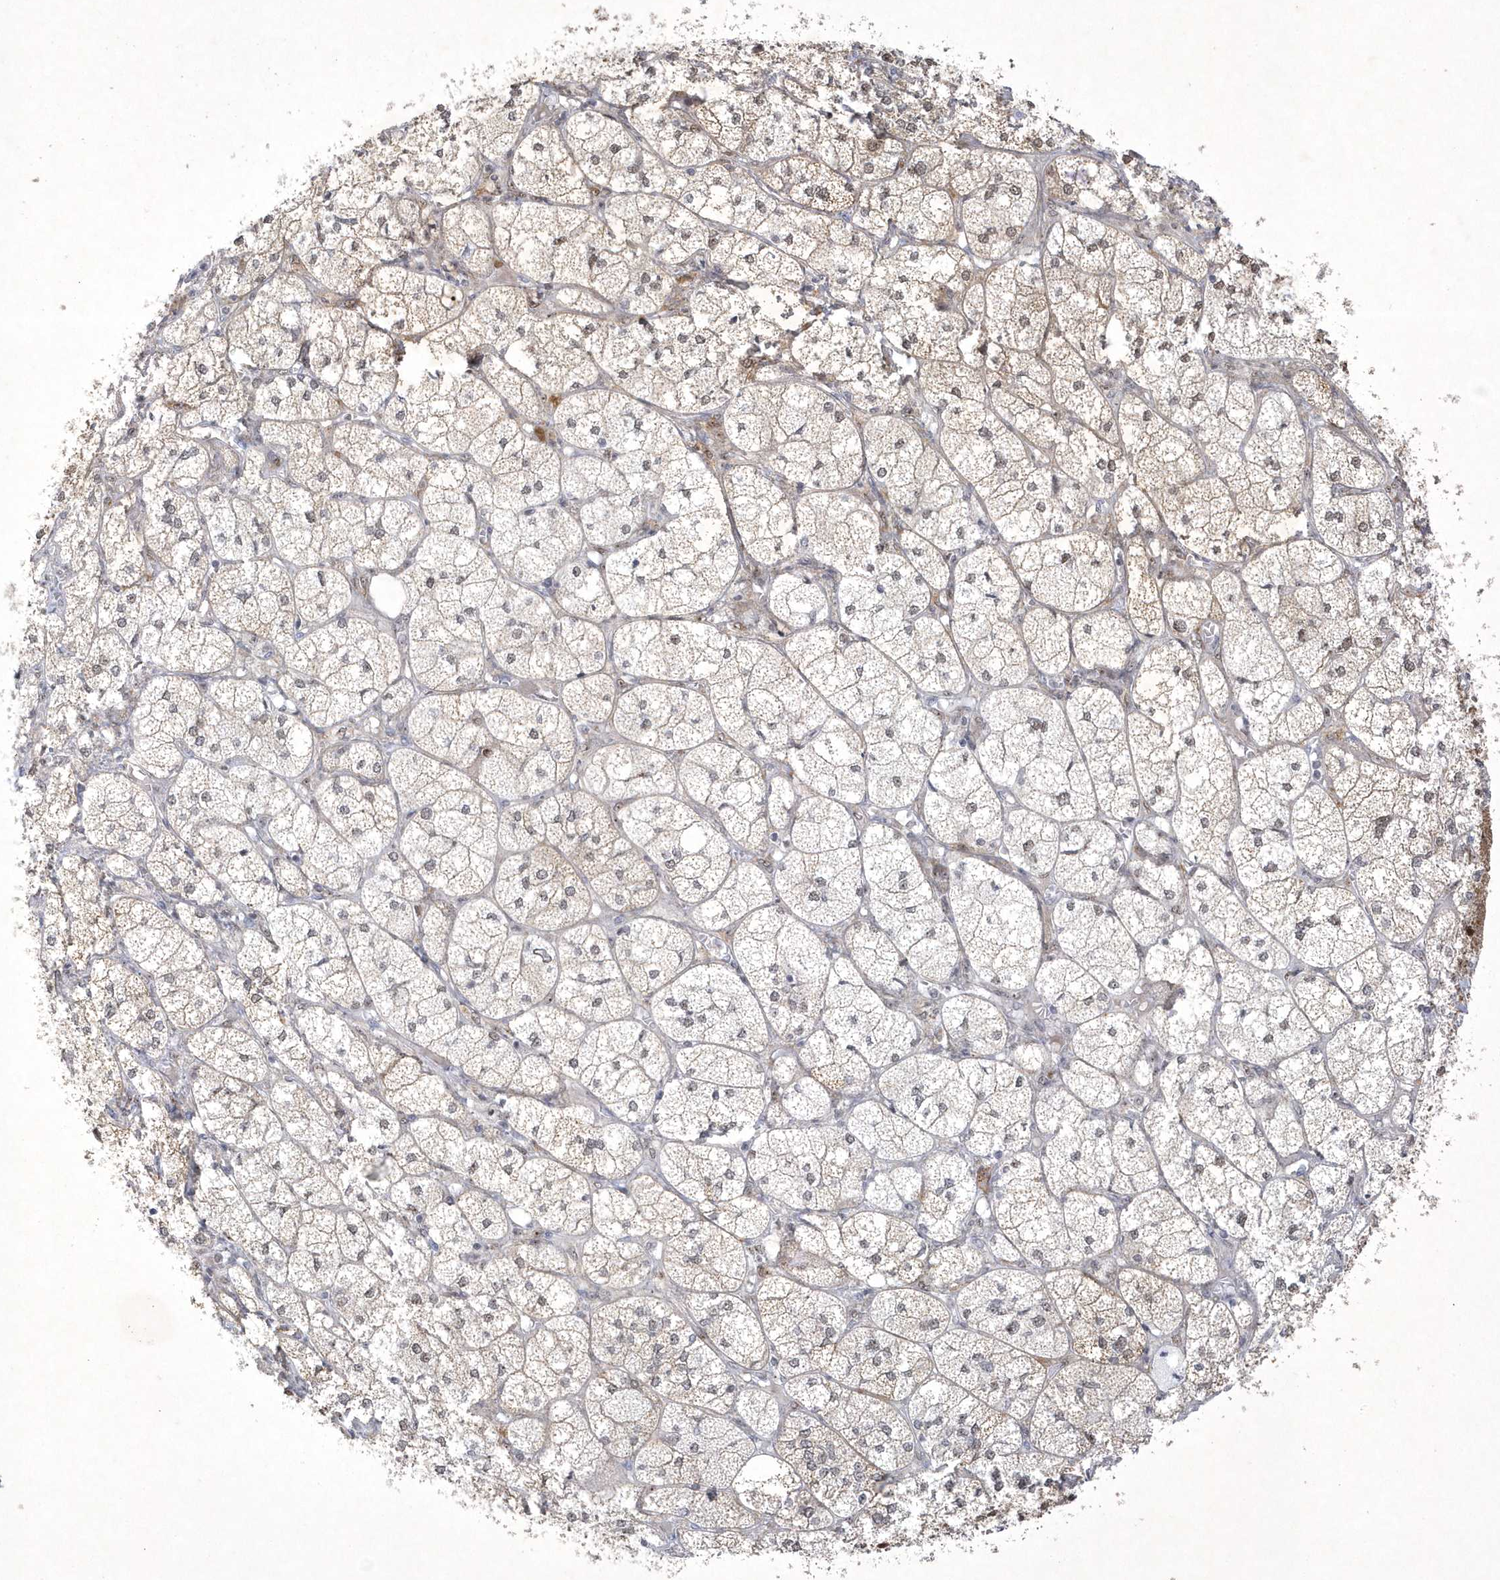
{"staining": {"intensity": "moderate", "quantity": "25%-75%", "location": "cytoplasmic/membranous,nuclear"}, "tissue": "adrenal gland", "cell_type": "Glandular cells", "image_type": "normal", "snomed": [{"axis": "morphology", "description": "Normal tissue, NOS"}, {"axis": "topography", "description": "Adrenal gland"}], "caption": "Protein expression analysis of benign adrenal gland demonstrates moderate cytoplasmic/membranous,nuclear staining in about 25%-75% of glandular cells.", "gene": "NPM3", "patient": {"sex": "female", "age": 61}}